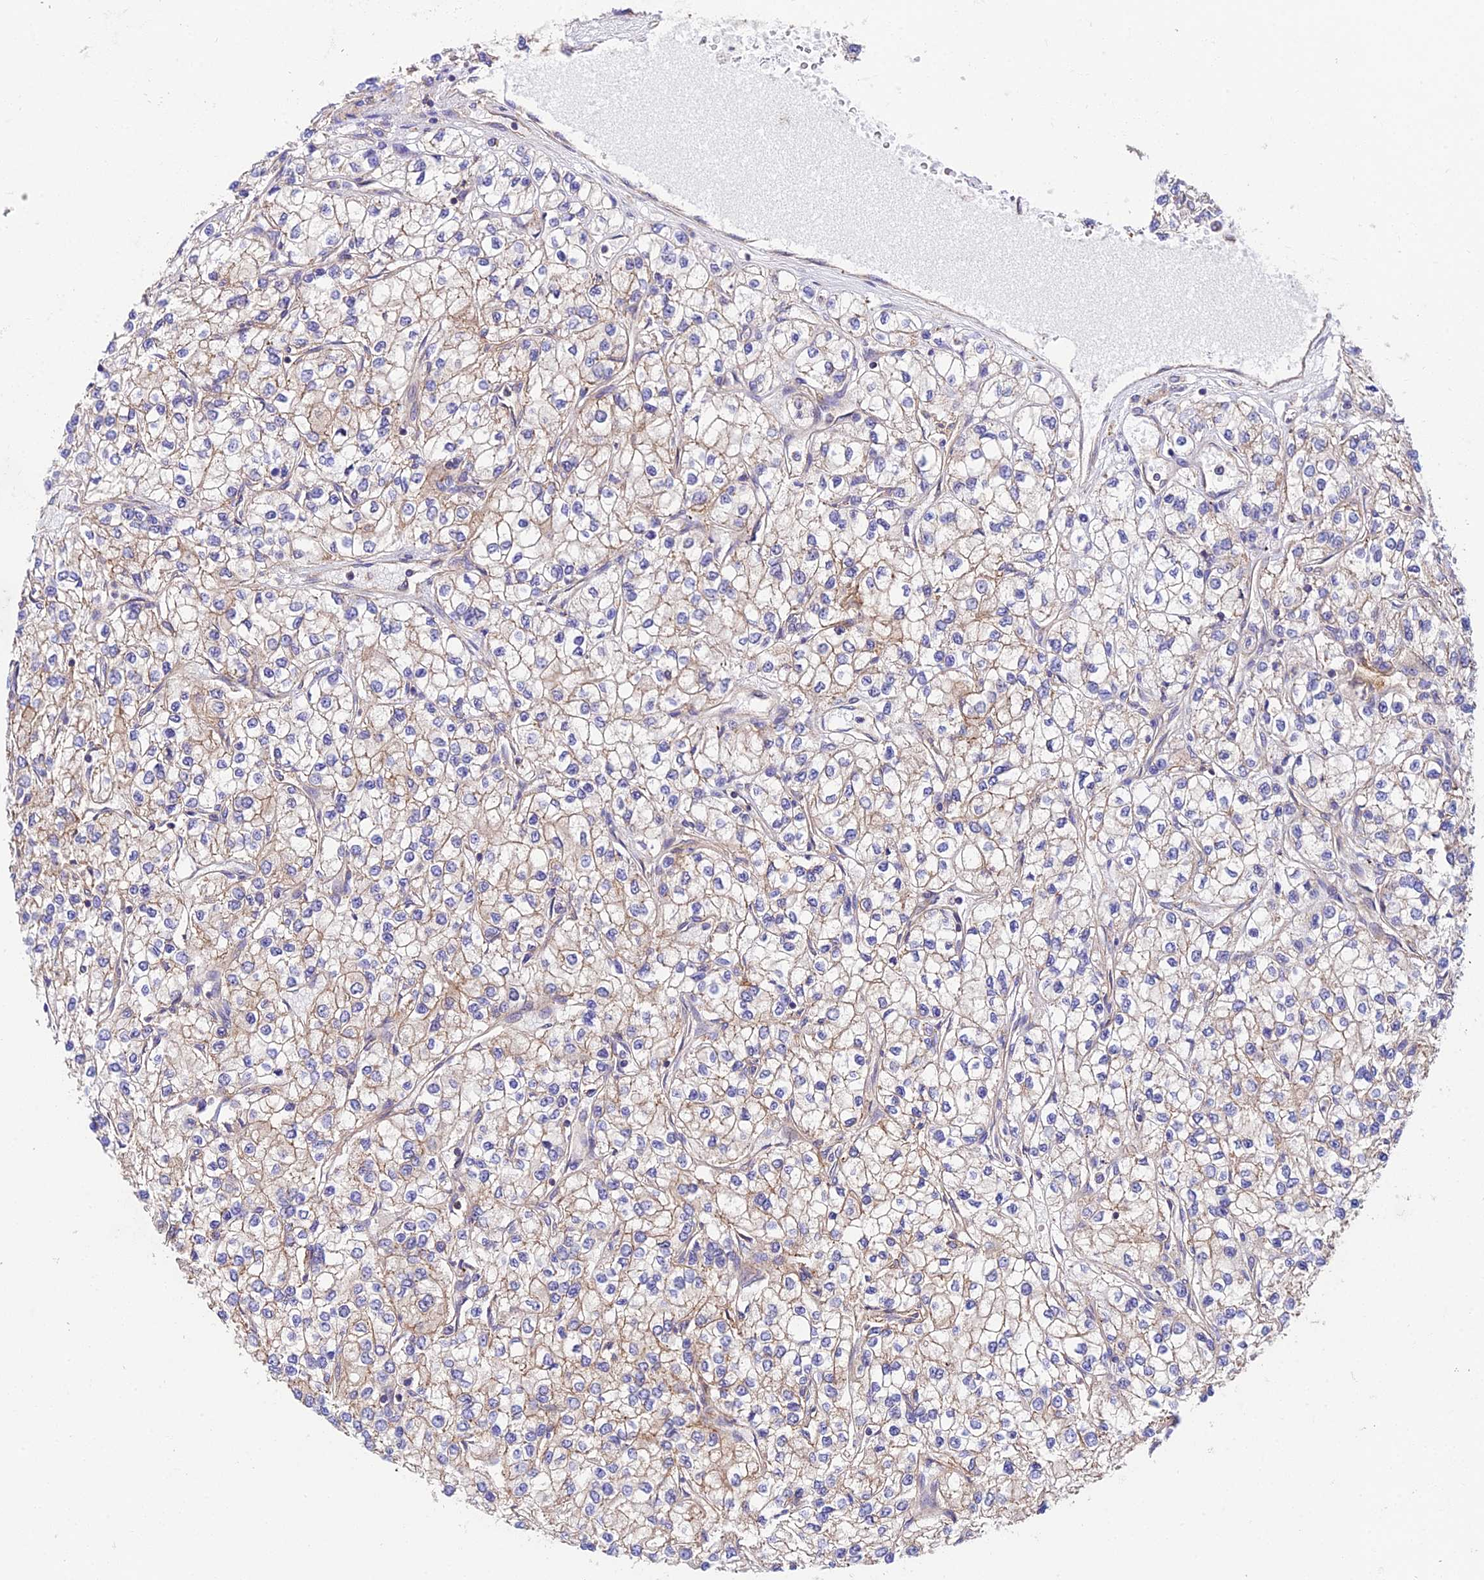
{"staining": {"intensity": "weak", "quantity": "25%-75%", "location": "cytoplasmic/membranous"}, "tissue": "renal cancer", "cell_type": "Tumor cells", "image_type": "cancer", "snomed": [{"axis": "morphology", "description": "Adenocarcinoma, NOS"}, {"axis": "topography", "description": "Kidney"}], "caption": "Adenocarcinoma (renal) tissue displays weak cytoplasmic/membranous positivity in approximately 25%-75% of tumor cells", "gene": "QRFP", "patient": {"sex": "male", "age": 80}}